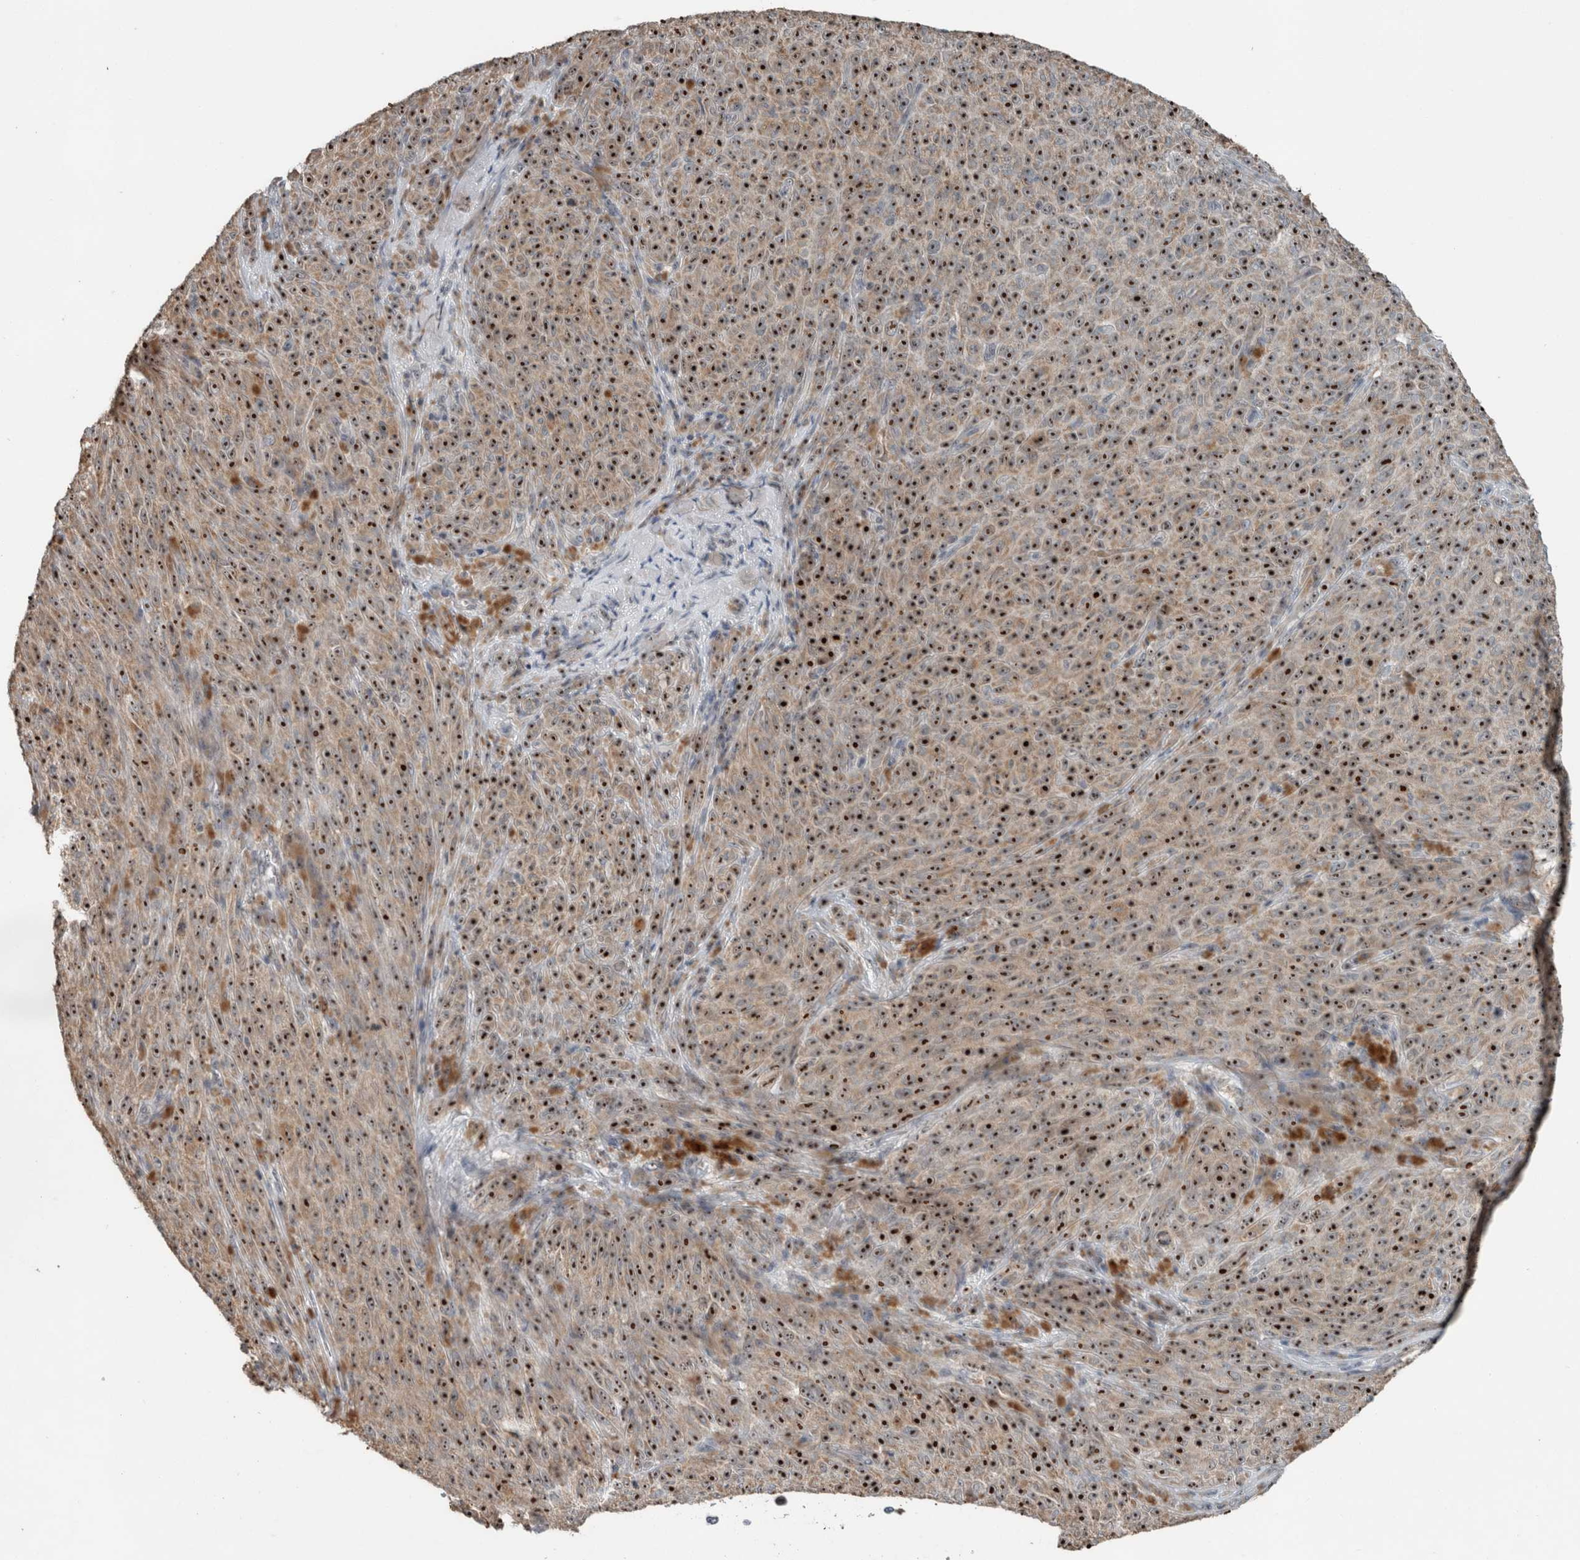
{"staining": {"intensity": "strong", "quantity": ">75%", "location": "cytoplasmic/membranous,nuclear"}, "tissue": "melanoma", "cell_type": "Tumor cells", "image_type": "cancer", "snomed": [{"axis": "morphology", "description": "Malignant melanoma, NOS"}, {"axis": "topography", "description": "Skin"}], "caption": "About >75% of tumor cells in malignant melanoma display strong cytoplasmic/membranous and nuclear protein staining as visualized by brown immunohistochemical staining.", "gene": "RPF1", "patient": {"sex": "female", "age": 82}}